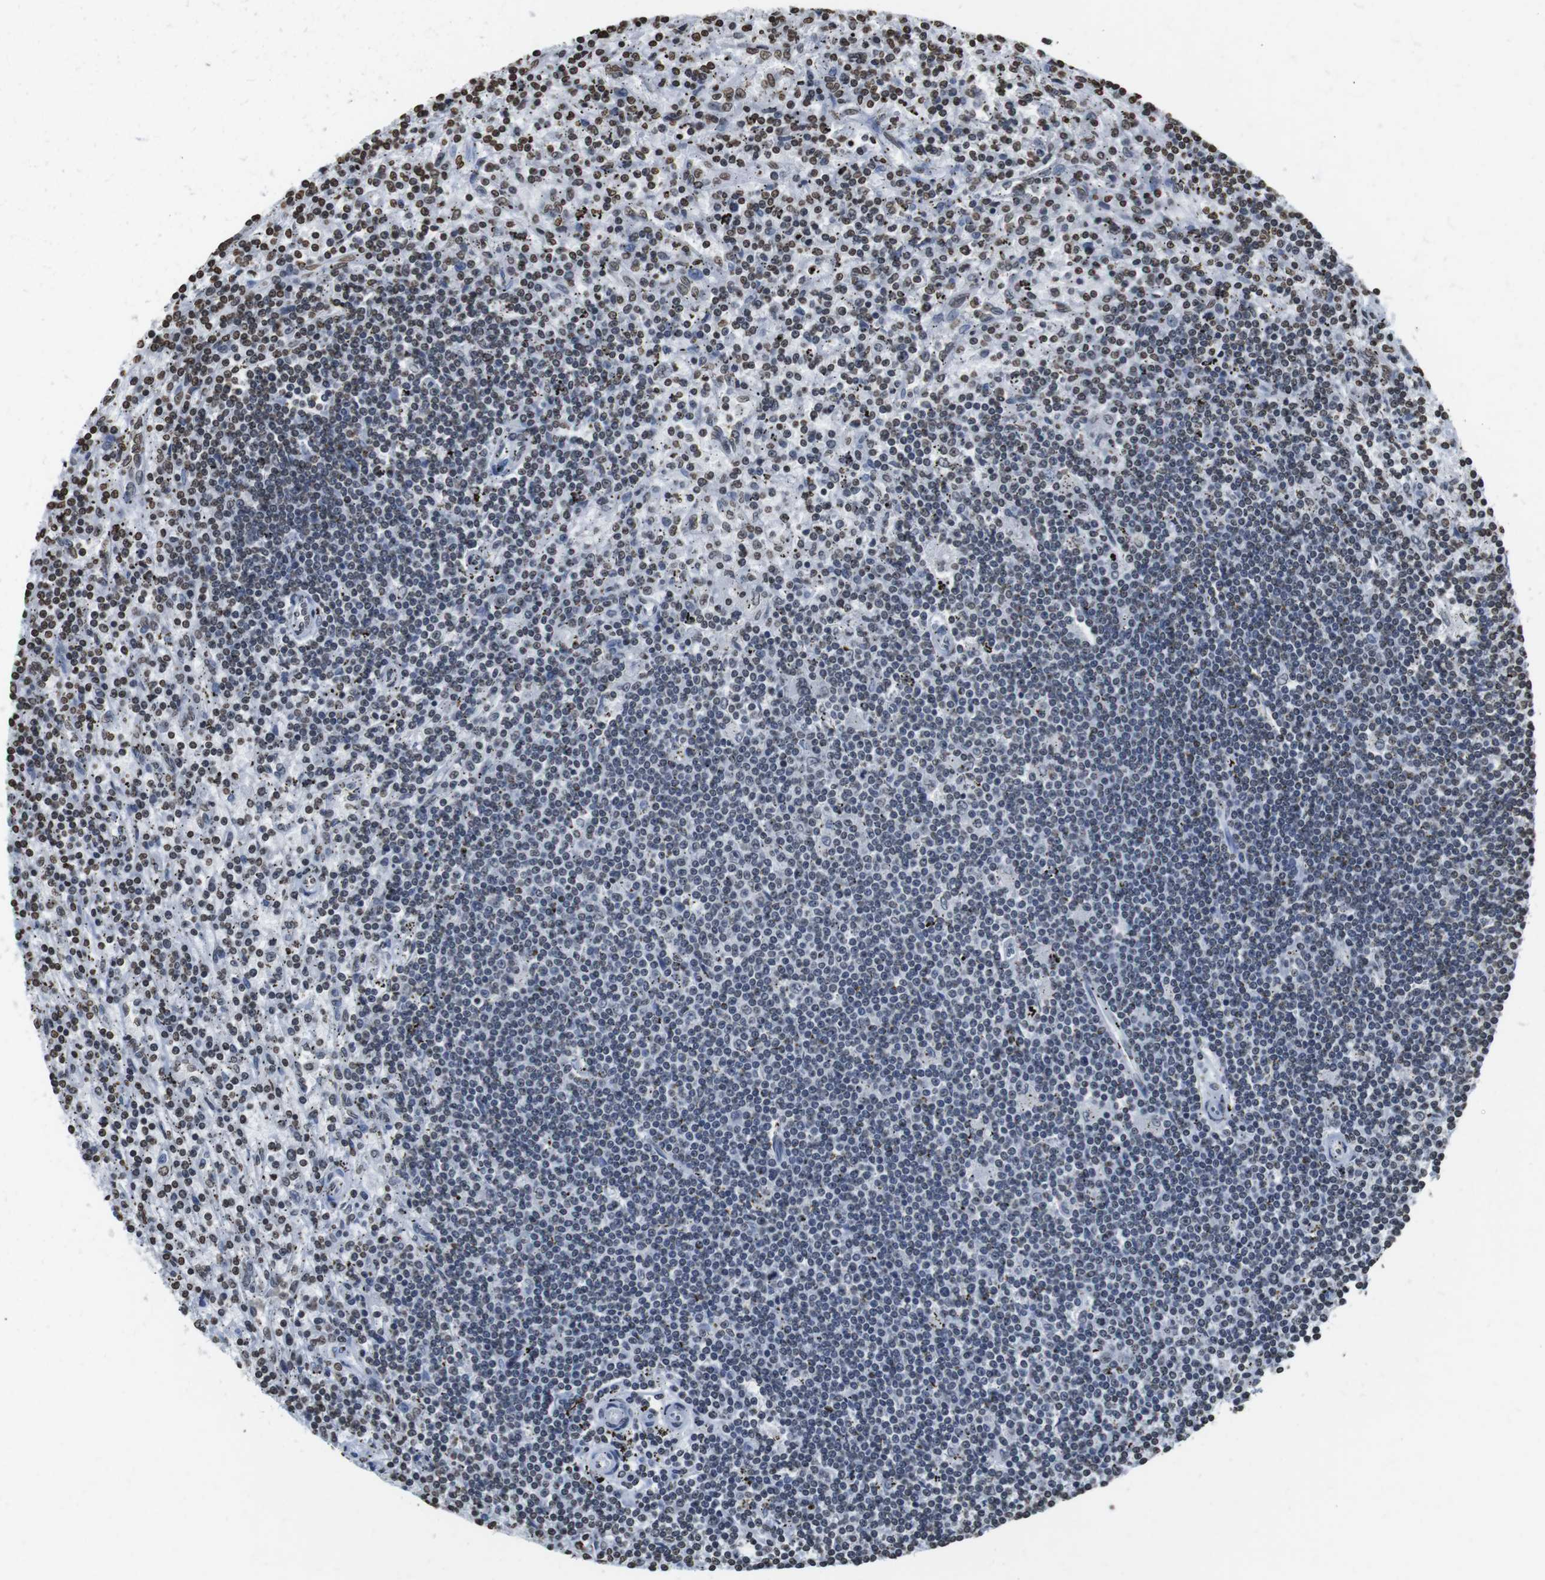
{"staining": {"intensity": "moderate", "quantity": "<25%", "location": "nuclear"}, "tissue": "lymphoma", "cell_type": "Tumor cells", "image_type": "cancer", "snomed": [{"axis": "morphology", "description": "Malignant lymphoma, non-Hodgkin's type, Low grade"}, {"axis": "topography", "description": "Spleen"}], "caption": "IHC image of neoplastic tissue: lymphoma stained using immunohistochemistry demonstrates low levels of moderate protein expression localized specifically in the nuclear of tumor cells, appearing as a nuclear brown color.", "gene": "BSX", "patient": {"sex": "male", "age": 76}}